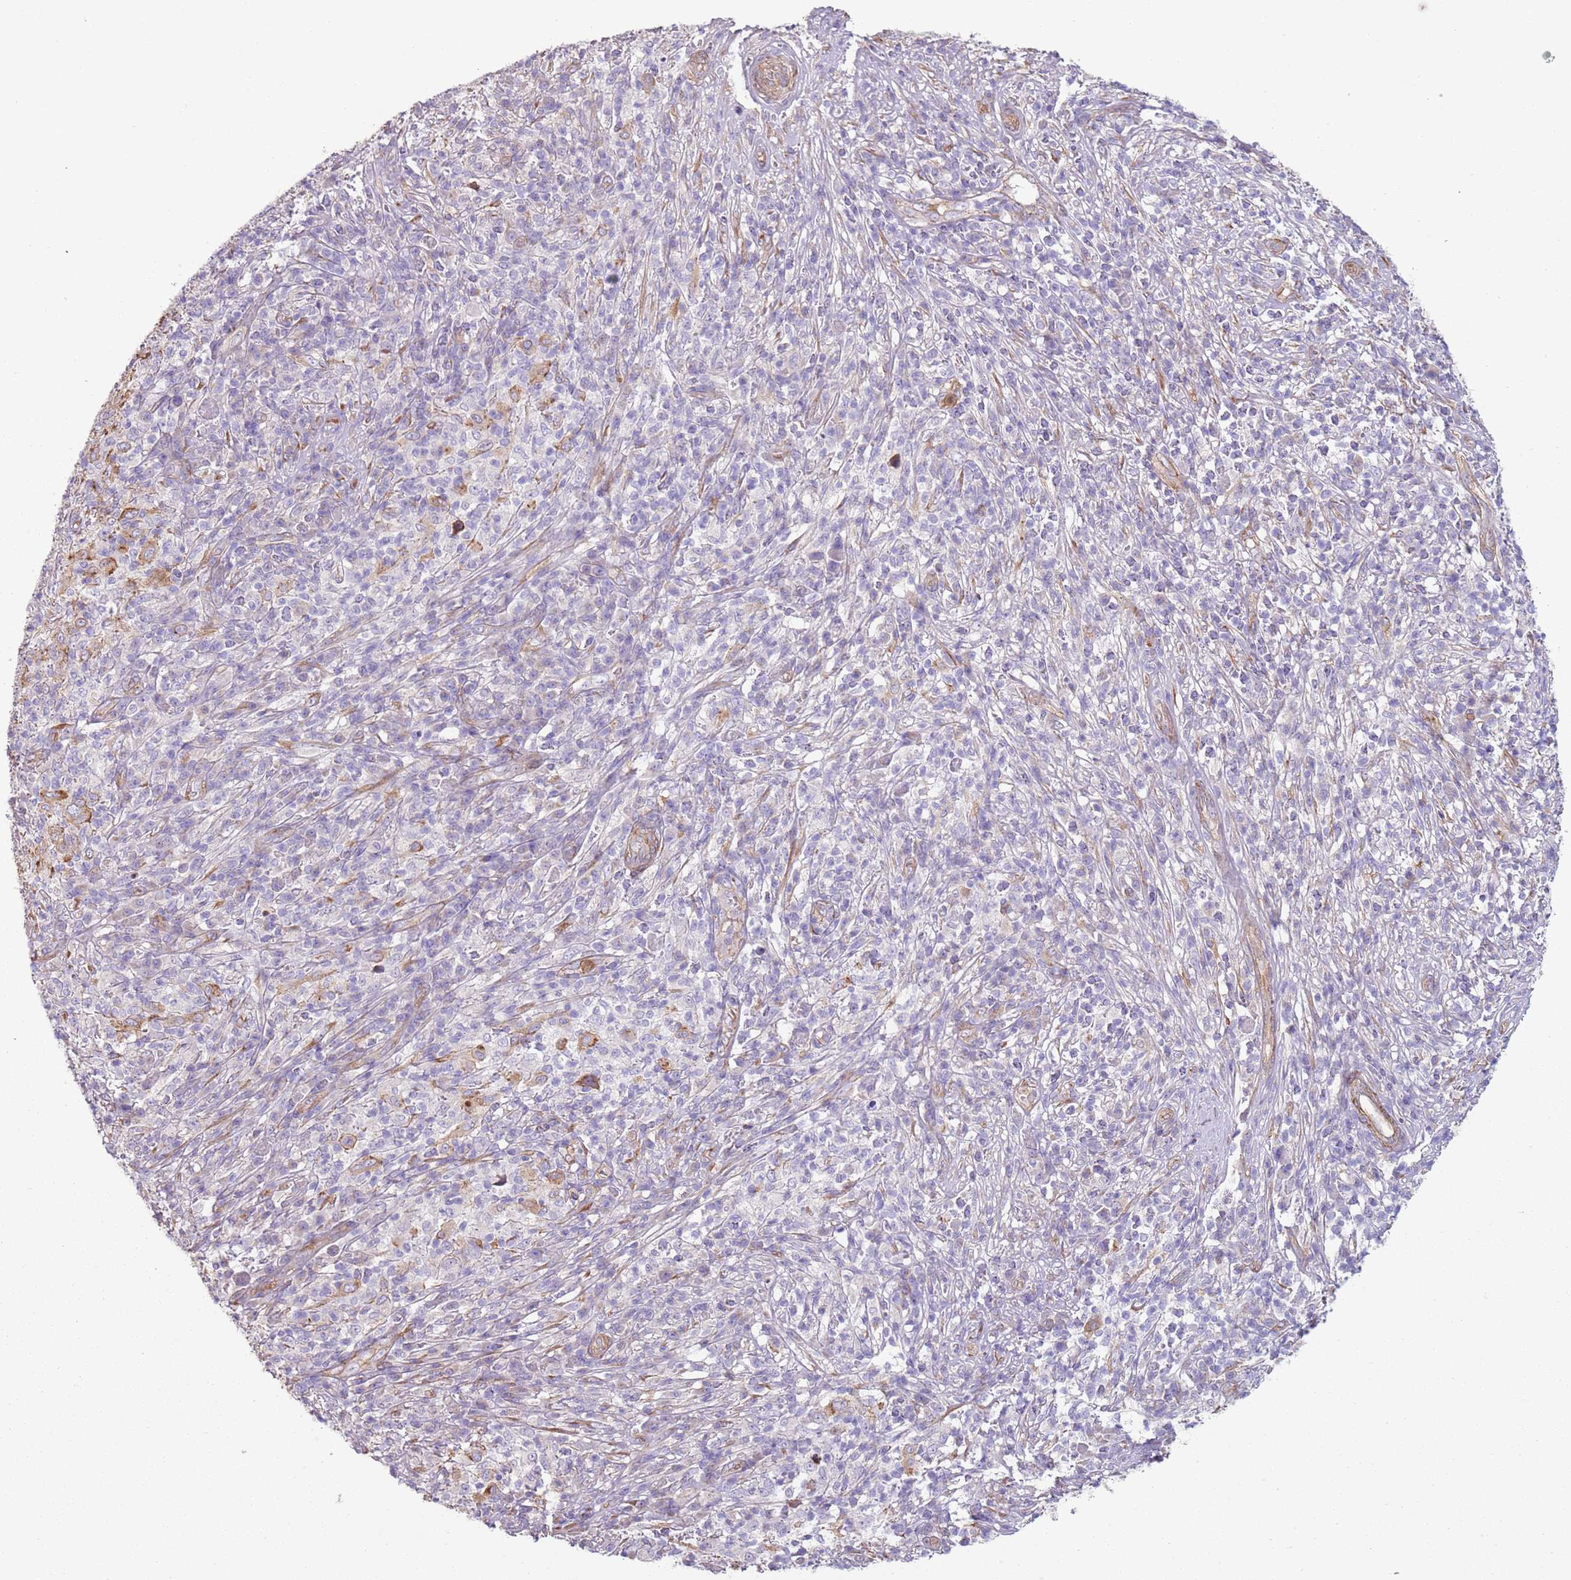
{"staining": {"intensity": "negative", "quantity": "none", "location": "none"}, "tissue": "melanoma", "cell_type": "Tumor cells", "image_type": "cancer", "snomed": [{"axis": "morphology", "description": "Malignant melanoma, NOS"}, {"axis": "topography", "description": "Skin"}], "caption": "Immunohistochemistry (IHC) image of malignant melanoma stained for a protein (brown), which demonstrates no expression in tumor cells. Nuclei are stained in blue.", "gene": "PHLPP2", "patient": {"sex": "male", "age": 66}}